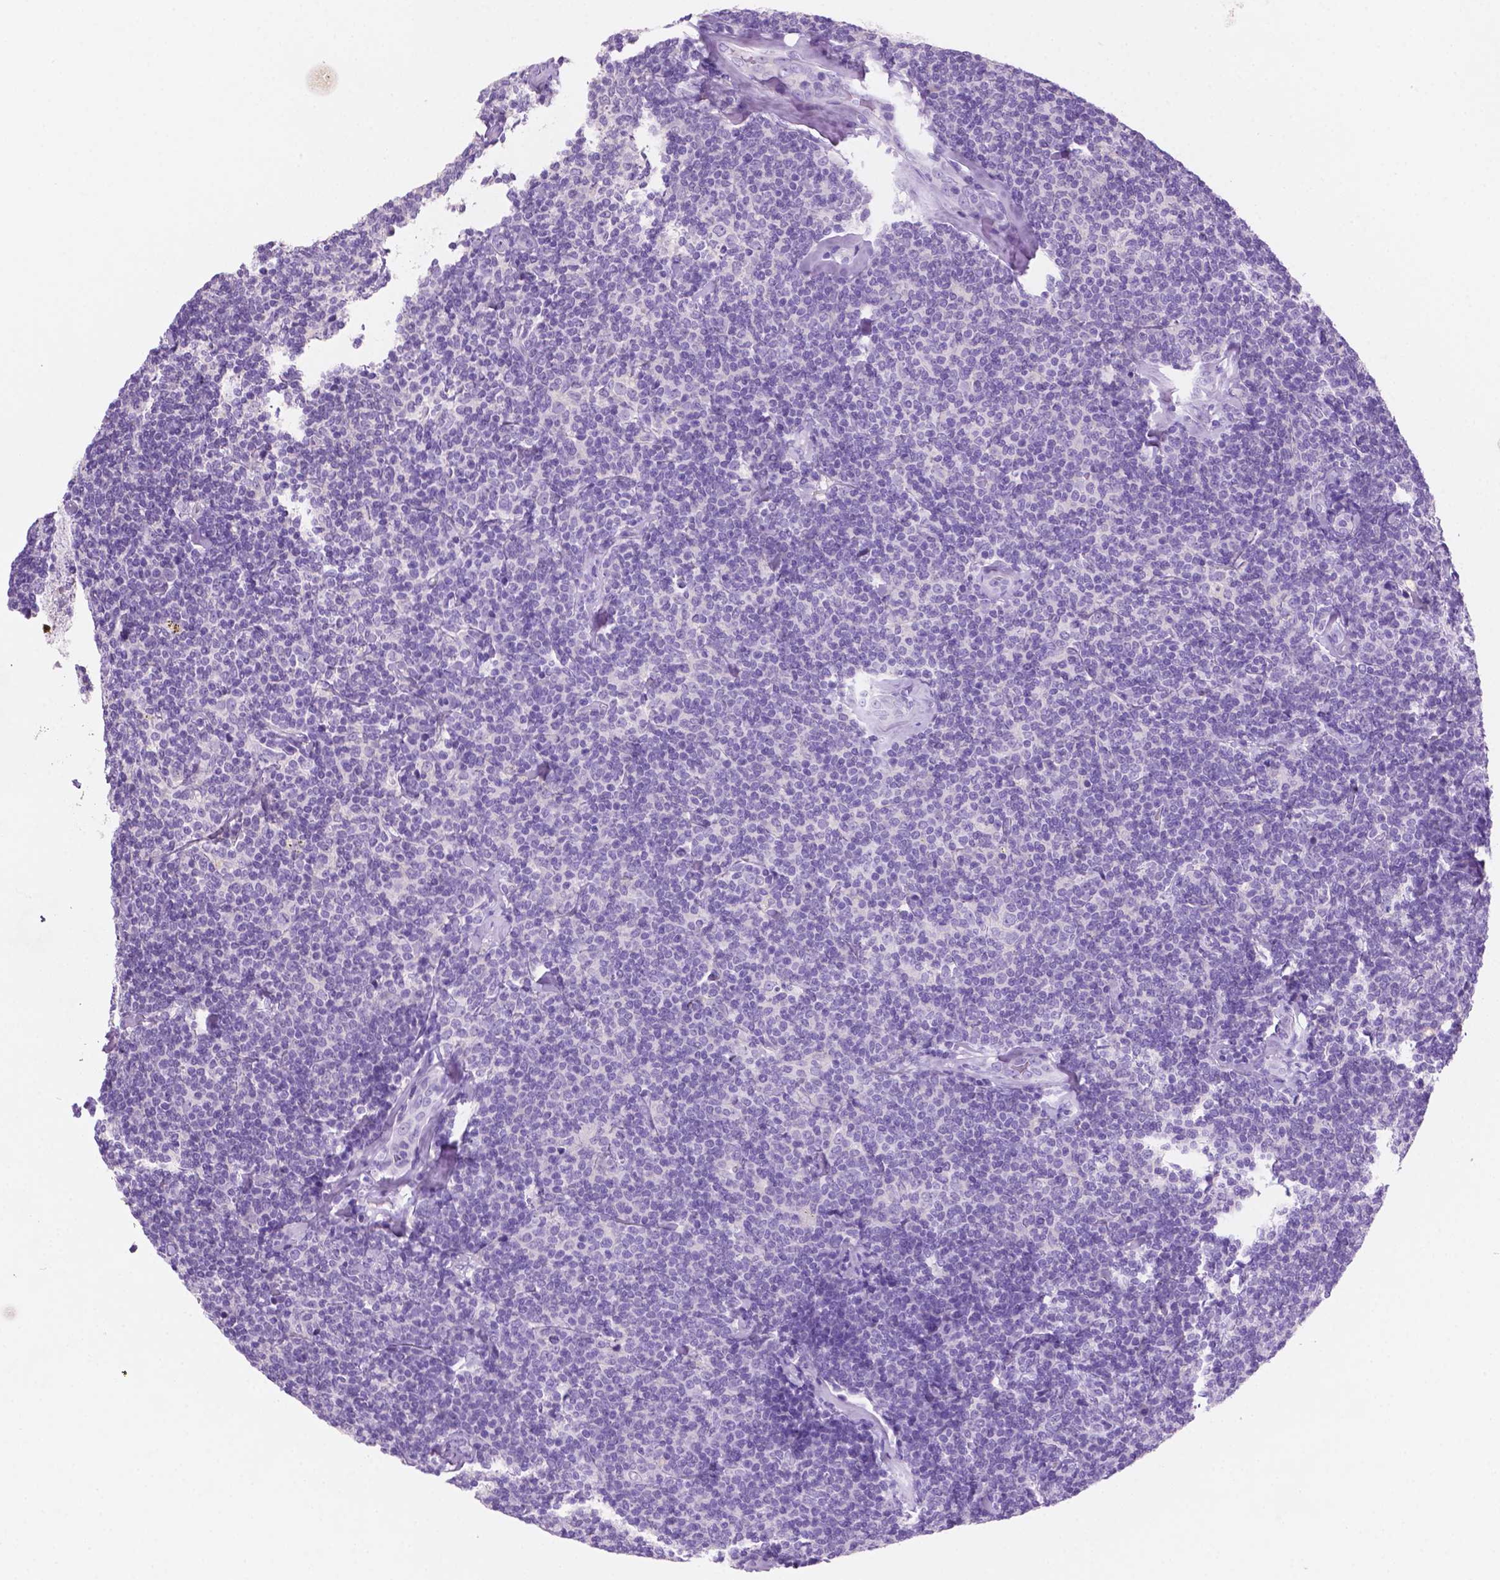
{"staining": {"intensity": "negative", "quantity": "none", "location": "none"}, "tissue": "lymphoma", "cell_type": "Tumor cells", "image_type": "cancer", "snomed": [{"axis": "morphology", "description": "Malignant lymphoma, non-Hodgkin's type, Low grade"}, {"axis": "topography", "description": "Lymph node"}], "caption": "Lymphoma stained for a protein using immunohistochemistry (IHC) demonstrates no expression tumor cells.", "gene": "POU4F1", "patient": {"sex": "female", "age": 56}}